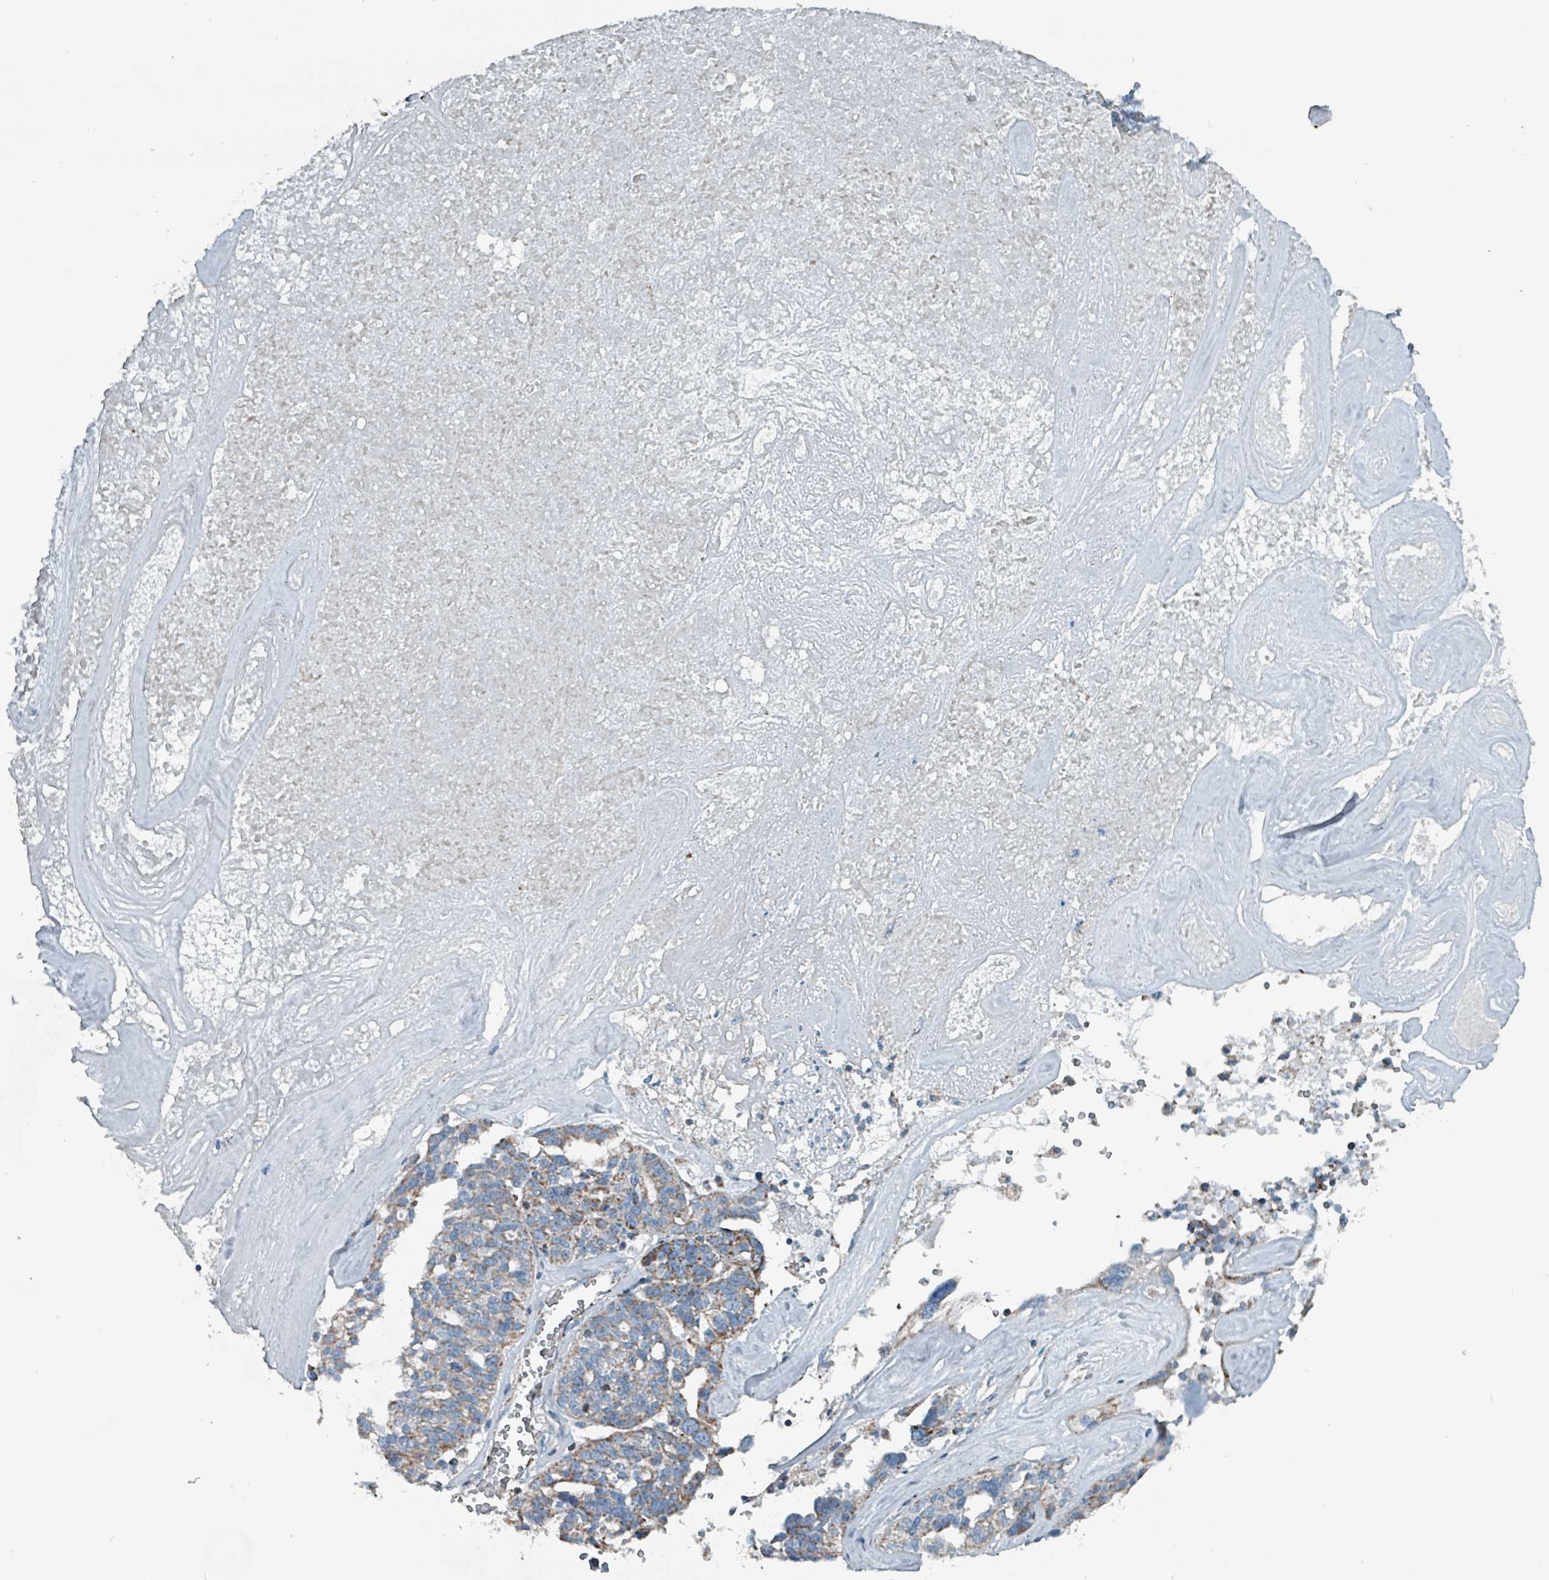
{"staining": {"intensity": "moderate", "quantity": "25%-75%", "location": "cytoplasmic/membranous"}, "tissue": "ovarian cancer", "cell_type": "Tumor cells", "image_type": "cancer", "snomed": [{"axis": "morphology", "description": "Cystadenocarcinoma, serous, NOS"}, {"axis": "topography", "description": "Ovary"}], "caption": "Protein expression analysis of ovarian cancer shows moderate cytoplasmic/membranous expression in about 25%-75% of tumor cells.", "gene": "ABHD18", "patient": {"sex": "female", "age": 59}}